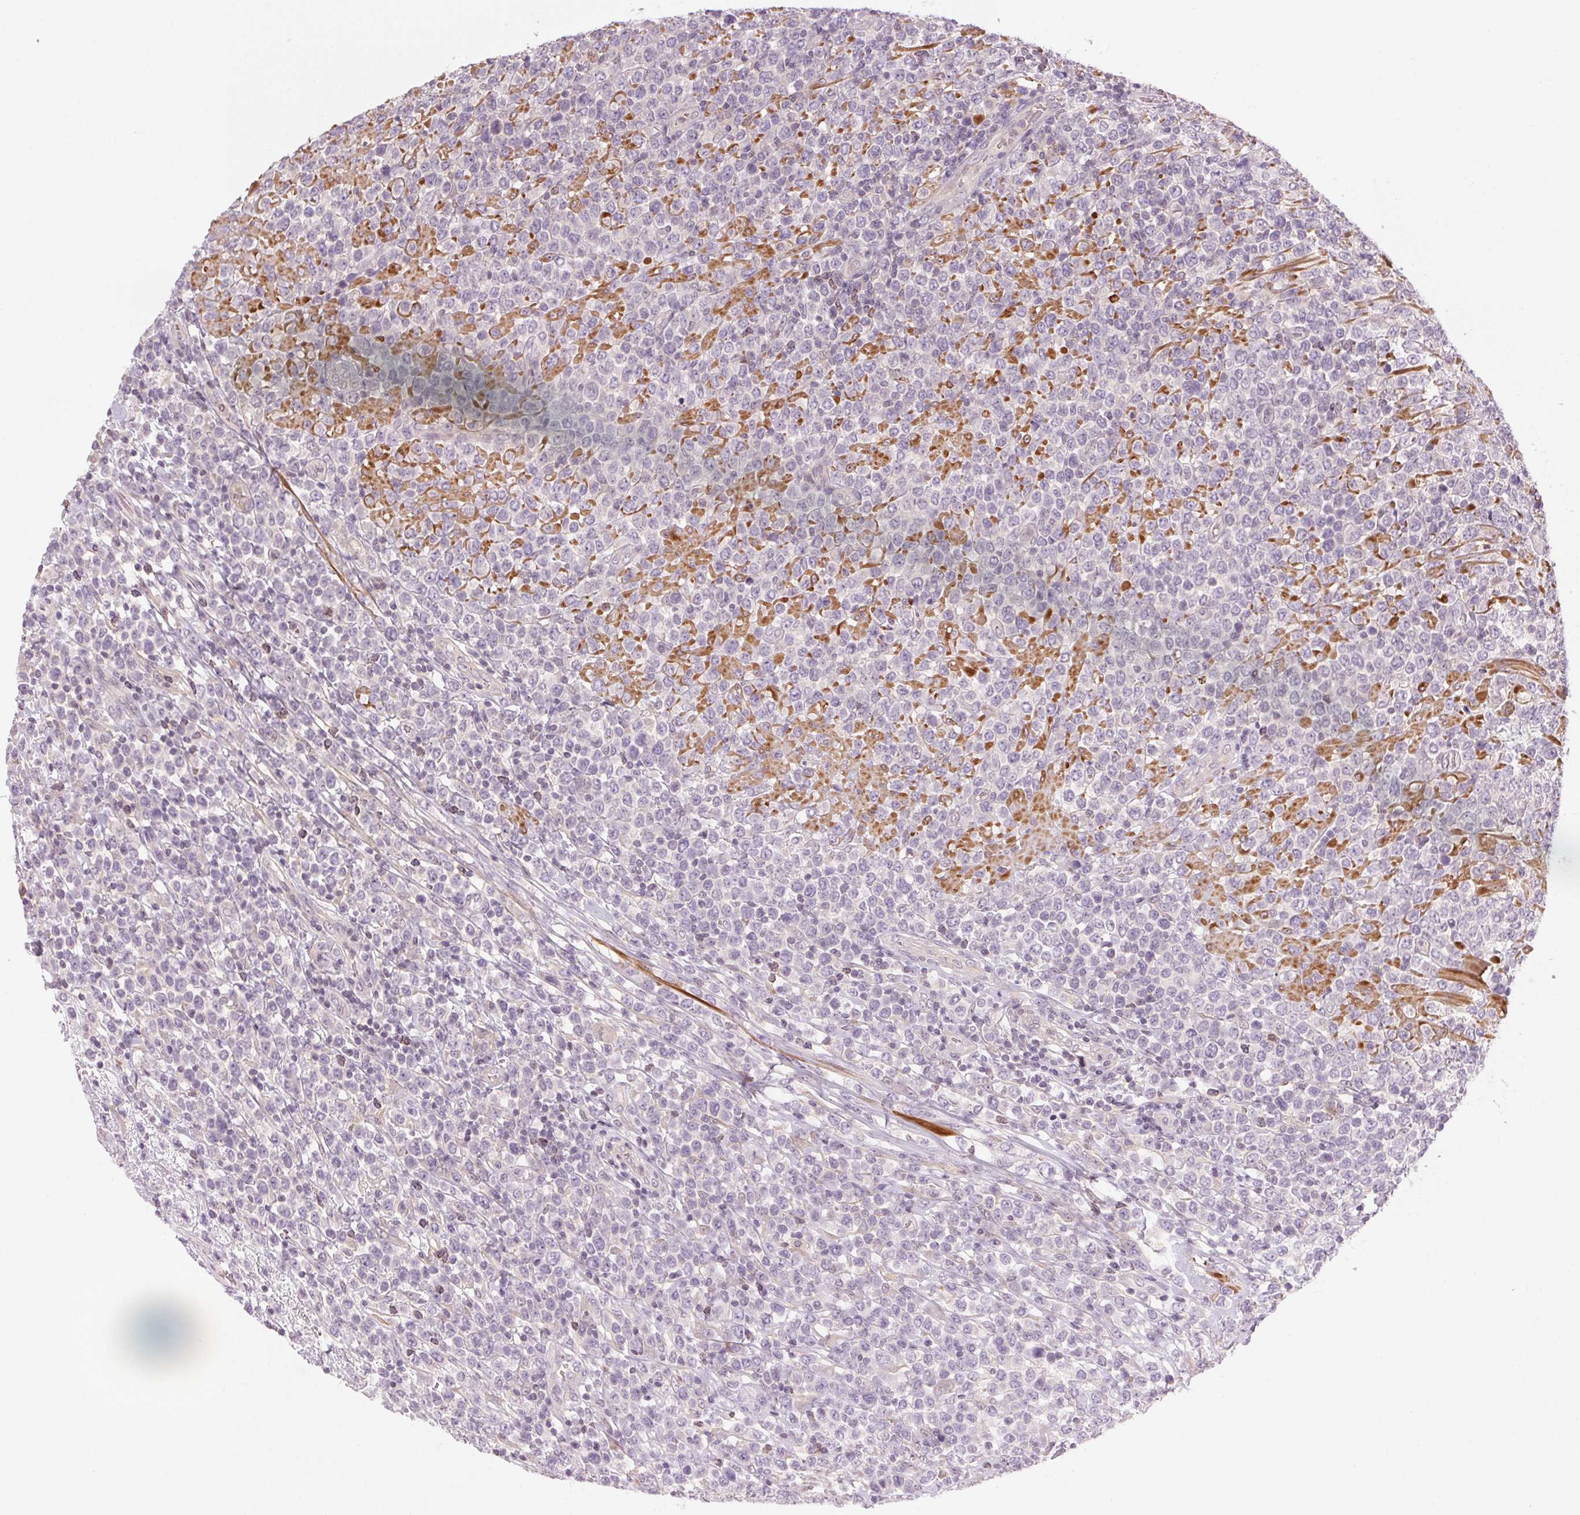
{"staining": {"intensity": "negative", "quantity": "none", "location": "none"}, "tissue": "lymphoma", "cell_type": "Tumor cells", "image_type": "cancer", "snomed": [{"axis": "morphology", "description": "Malignant lymphoma, non-Hodgkin's type, High grade"}, {"axis": "topography", "description": "Soft tissue"}], "caption": "Lymphoma was stained to show a protein in brown. There is no significant expression in tumor cells.", "gene": "HHLA2", "patient": {"sex": "female", "age": 56}}